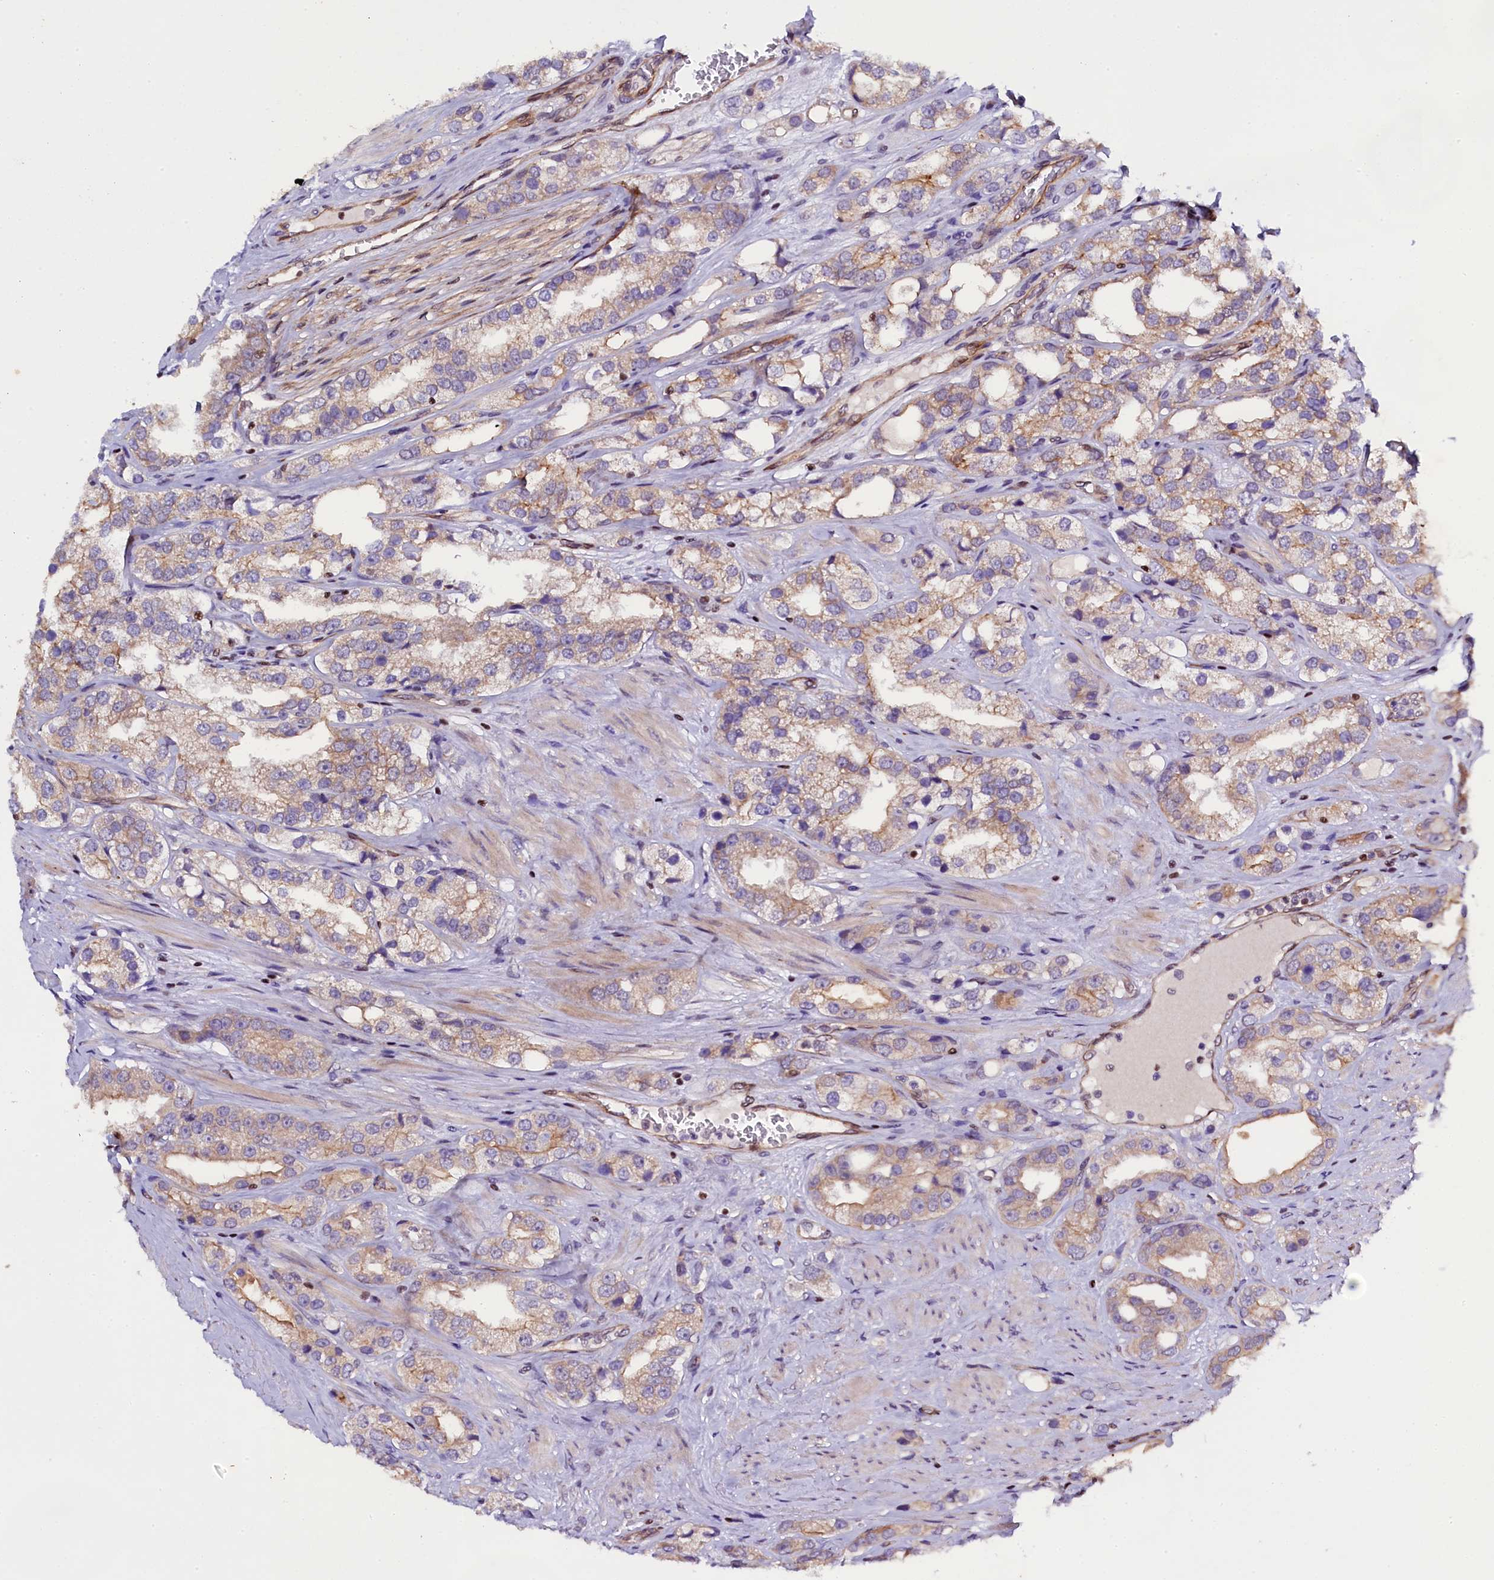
{"staining": {"intensity": "weak", "quantity": ">75%", "location": "cytoplasmic/membranous"}, "tissue": "prostate cancer", "cell_type": "Tumor cells", "image_type": "cancer", "snomed": [{"axis": "morphology", "description": "Adenocarcinoma, NOS"}, {"axis": "topography", "description": "Prostate"}], "caption": "There is low levels of weak cytoplasmic/membranous staining in tumor cells of prostate cancer (adenocarcinoma), as demonstrated by immunohistochemical staining (brown color).", "gene": "SP4", "patient": {"sex": "male", "age": 79}}